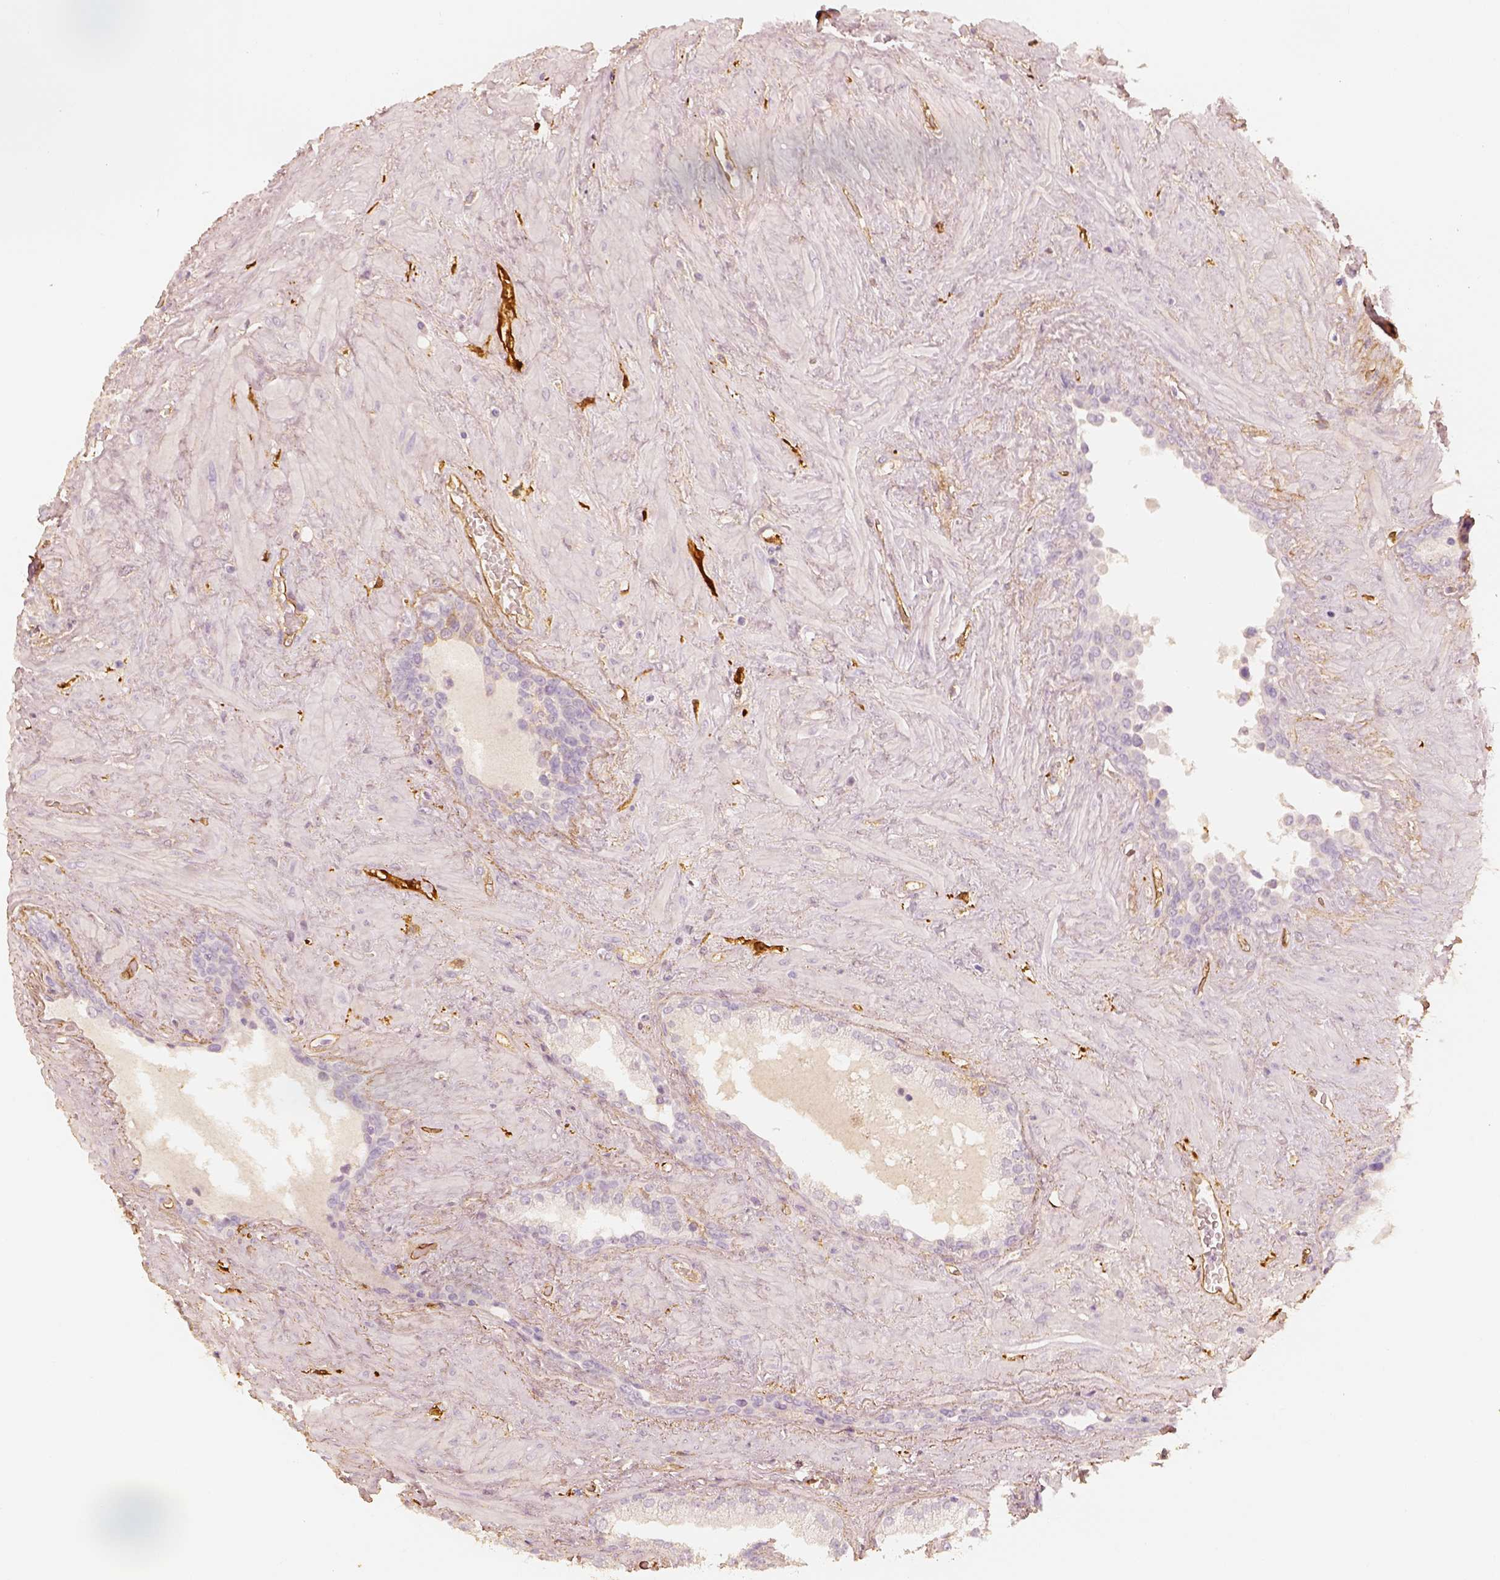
{"staining": {"intensity": "negative", "quantity": "none", "location": "none"}, "tissue": "prostate", "cell_type": "Glandular cells", "image_type": "normal", "snomed": [{"axis": "morphology", "description": "Normal tissue, NOS"}, {"axis": "topography", "description": "Prostate"}], "caption": "Protein analysis of normal prostate exhibits no significant positivity in glandular cells.", "gene": "FSCN1", "patient": {"sex": "male", "age": 63}}